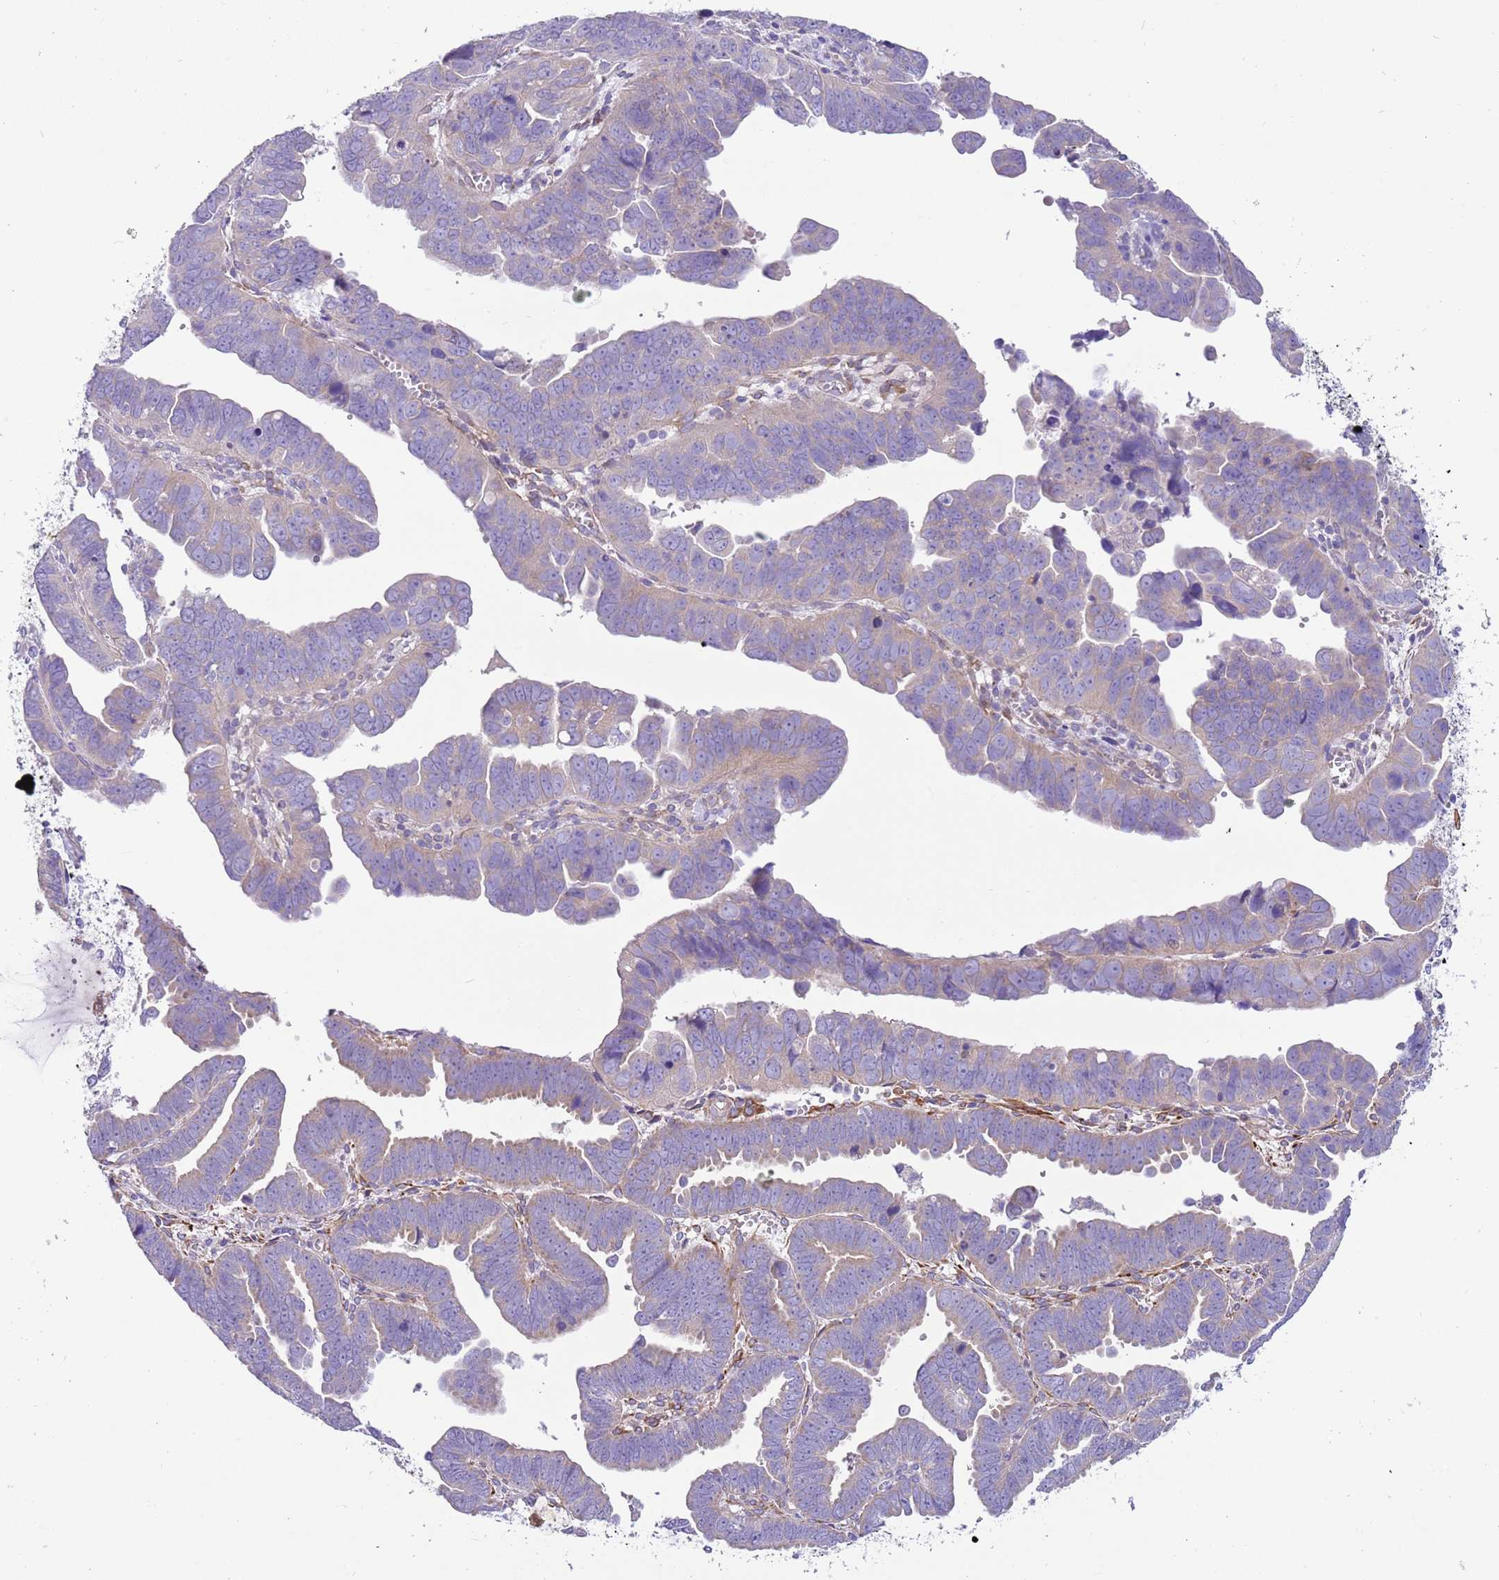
{"staining": {"intensity": "weak", "quantity": "<25%", "location": "cytoplasmic/membranous"}, "tissue": "endometrial cancer", "cell_type": "Tumor cells", "image_type": "cancer", "snomed": [{"axis": "morphology", "description": "Adenocarcinoma, NOS"}, {"axis": "topography", "description": "Endometrium"}], "caption": "There is no significant expression in tumor cells of endometrial cancer.", "gene": "SERINC3", "patient": {"sex": "female", "age": 75}}